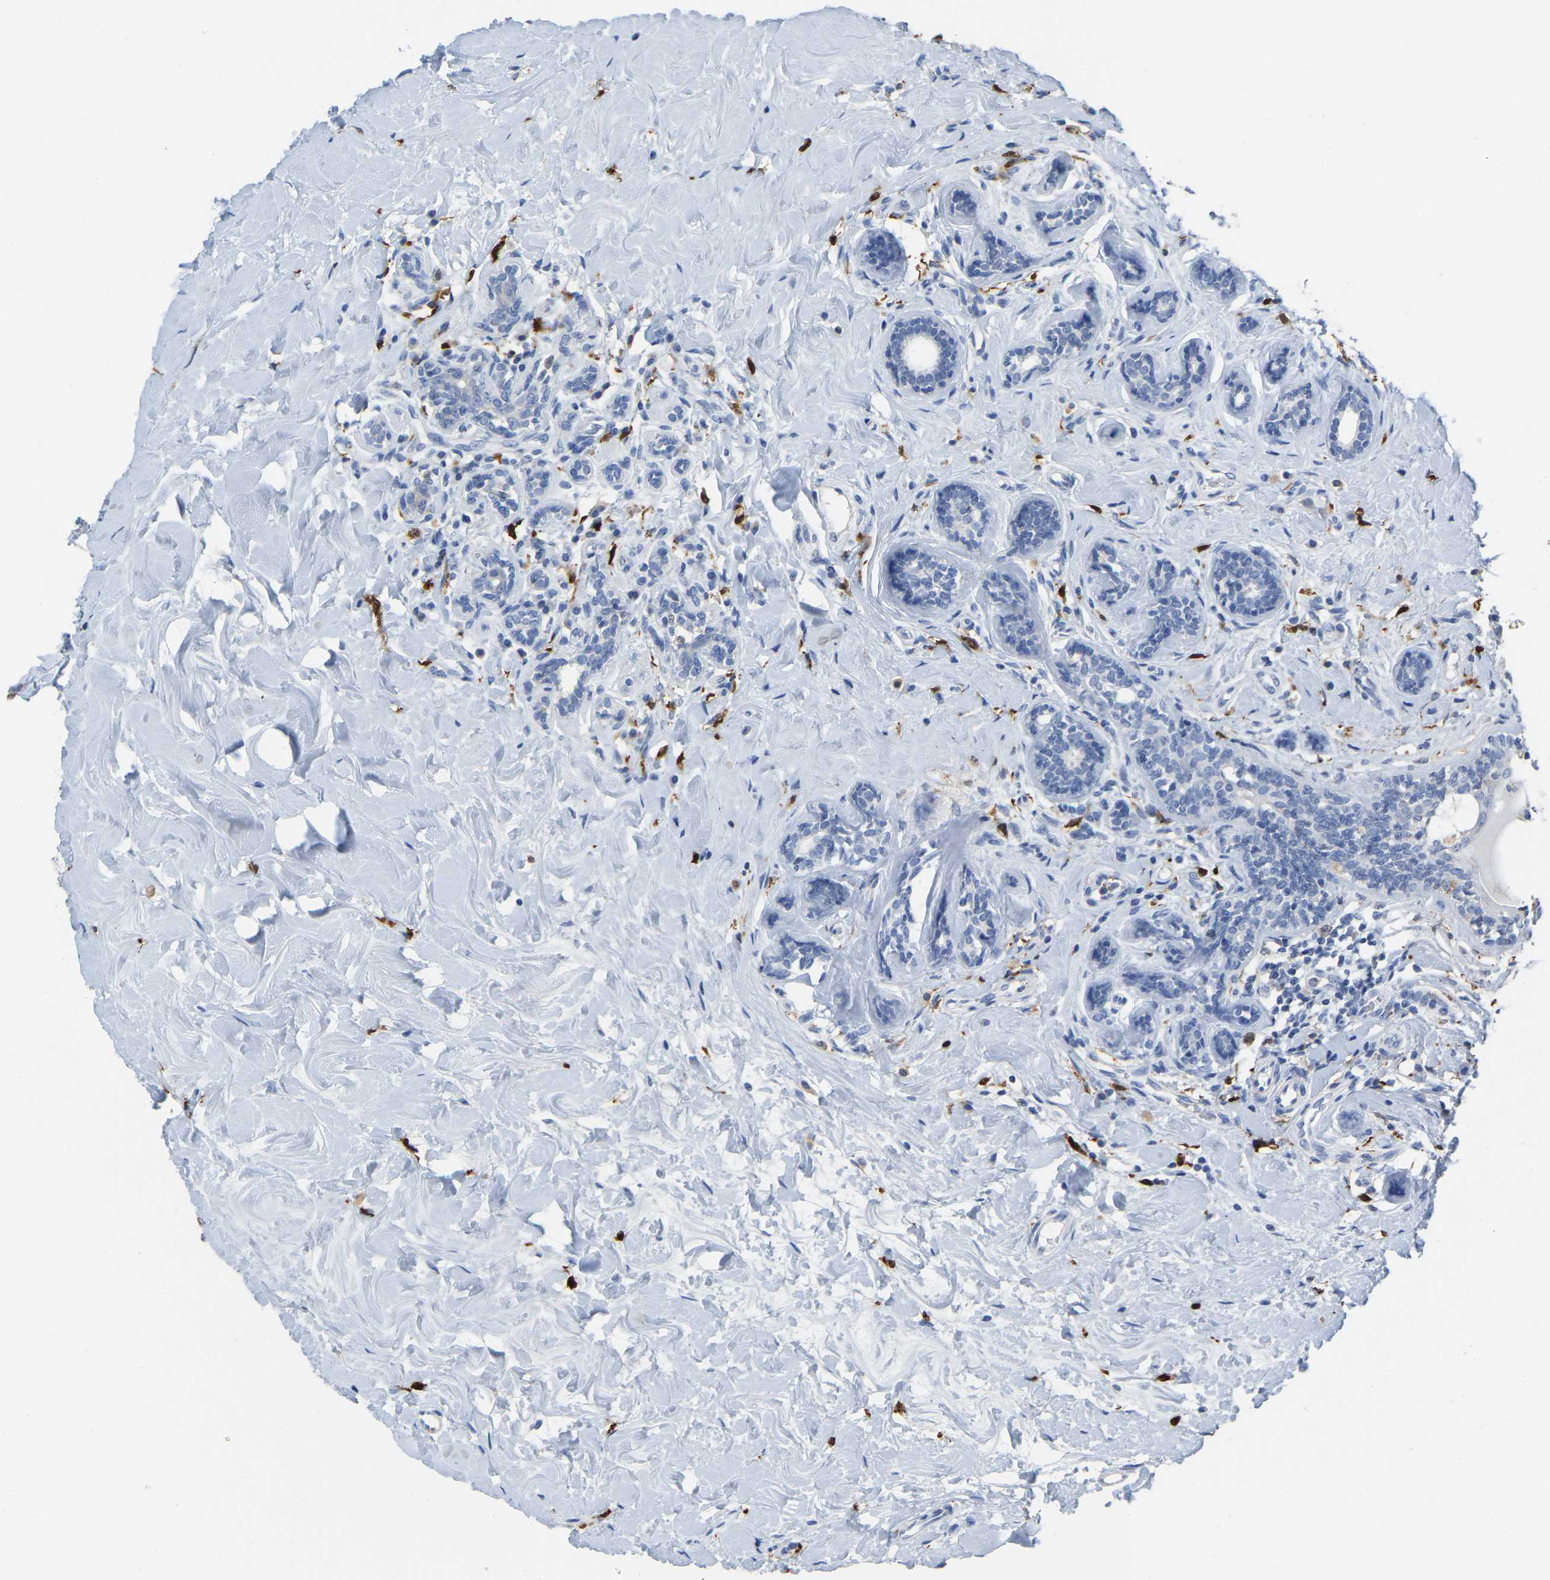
{"staining": {"intensity": "negative", "quantity": "none", "location": "none"}, "tissue": "breast cancer", "cell_type": "Tumor cells", "image_type": "cancer", "snomed": [{"axis": "morphology", "description": "Normal tissue, NOS"}, {"axis": "morphology", "description": "Duct carcinoma"}, {"axis": "topography", "description": "Breast"}], "caption": "There is no significant positivity in tumor cells of breast cancer. (Brightfield microscopy of DAB (3,3'-diaminobenzidine) IHC at high magnification).", "gene": "ULBP2", "patient": {"sex": "female", "age": 40}}